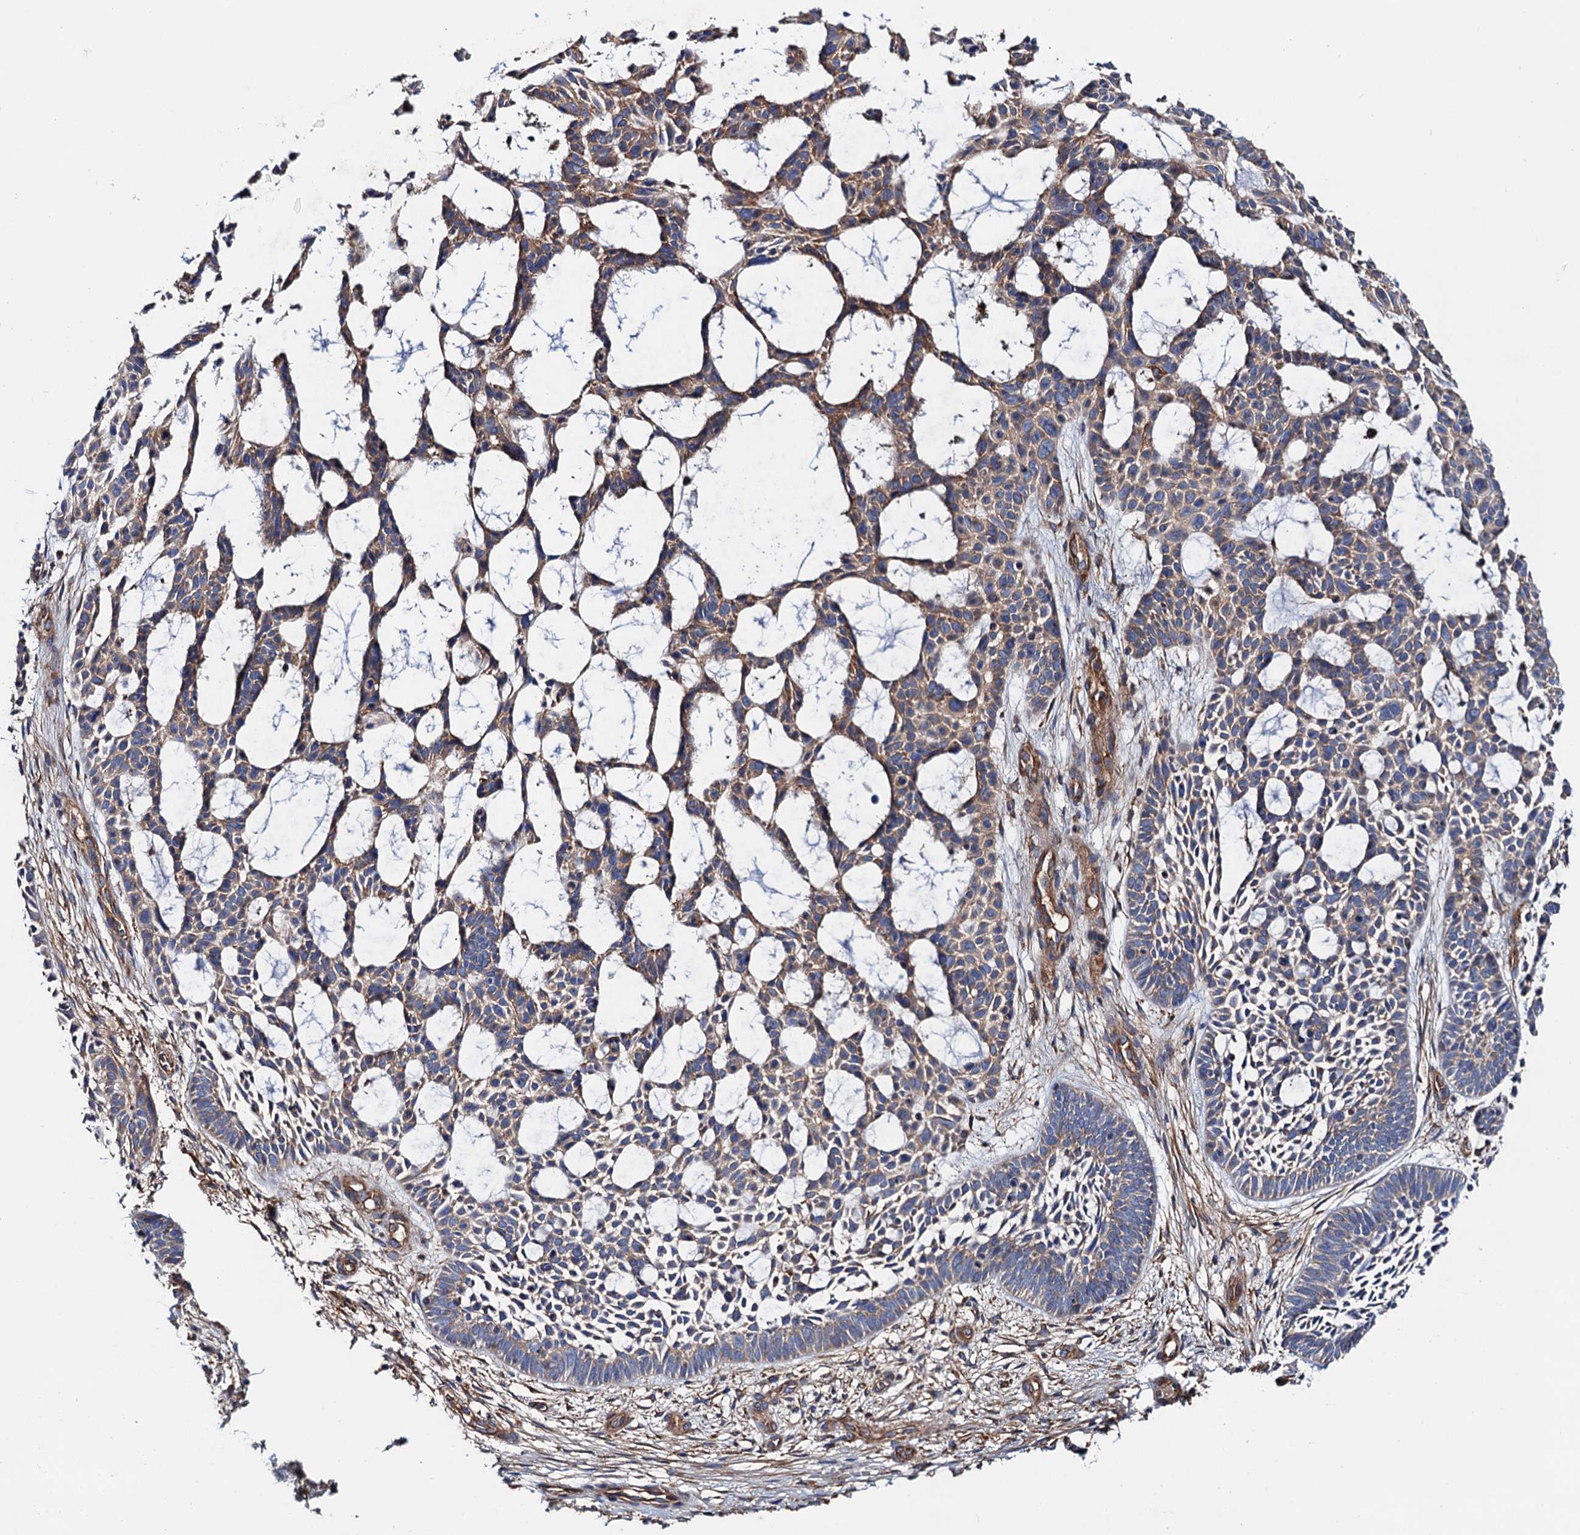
{"staining": {"intensity": "weak", "quantity": "25%-75%", "location": "cytoplasmic/membranous"}, "tissue": "skin cancer", "cell_type": "Tumor cells", "image_type": "cancer", "snomed": [{"axis": "morphology", "description": "Basal cell carcinoma"}, {"axis": "topography", "description": "Skin"}], "caption": "A histopathology image of human skin cancer (basal cell carcinoma) stained for a protein demonstrates weak cytoplasmic/membranous brown staining in tumor cells.", "gene": "MRPL48", "patient": {"sex": "male", "age": 89}}